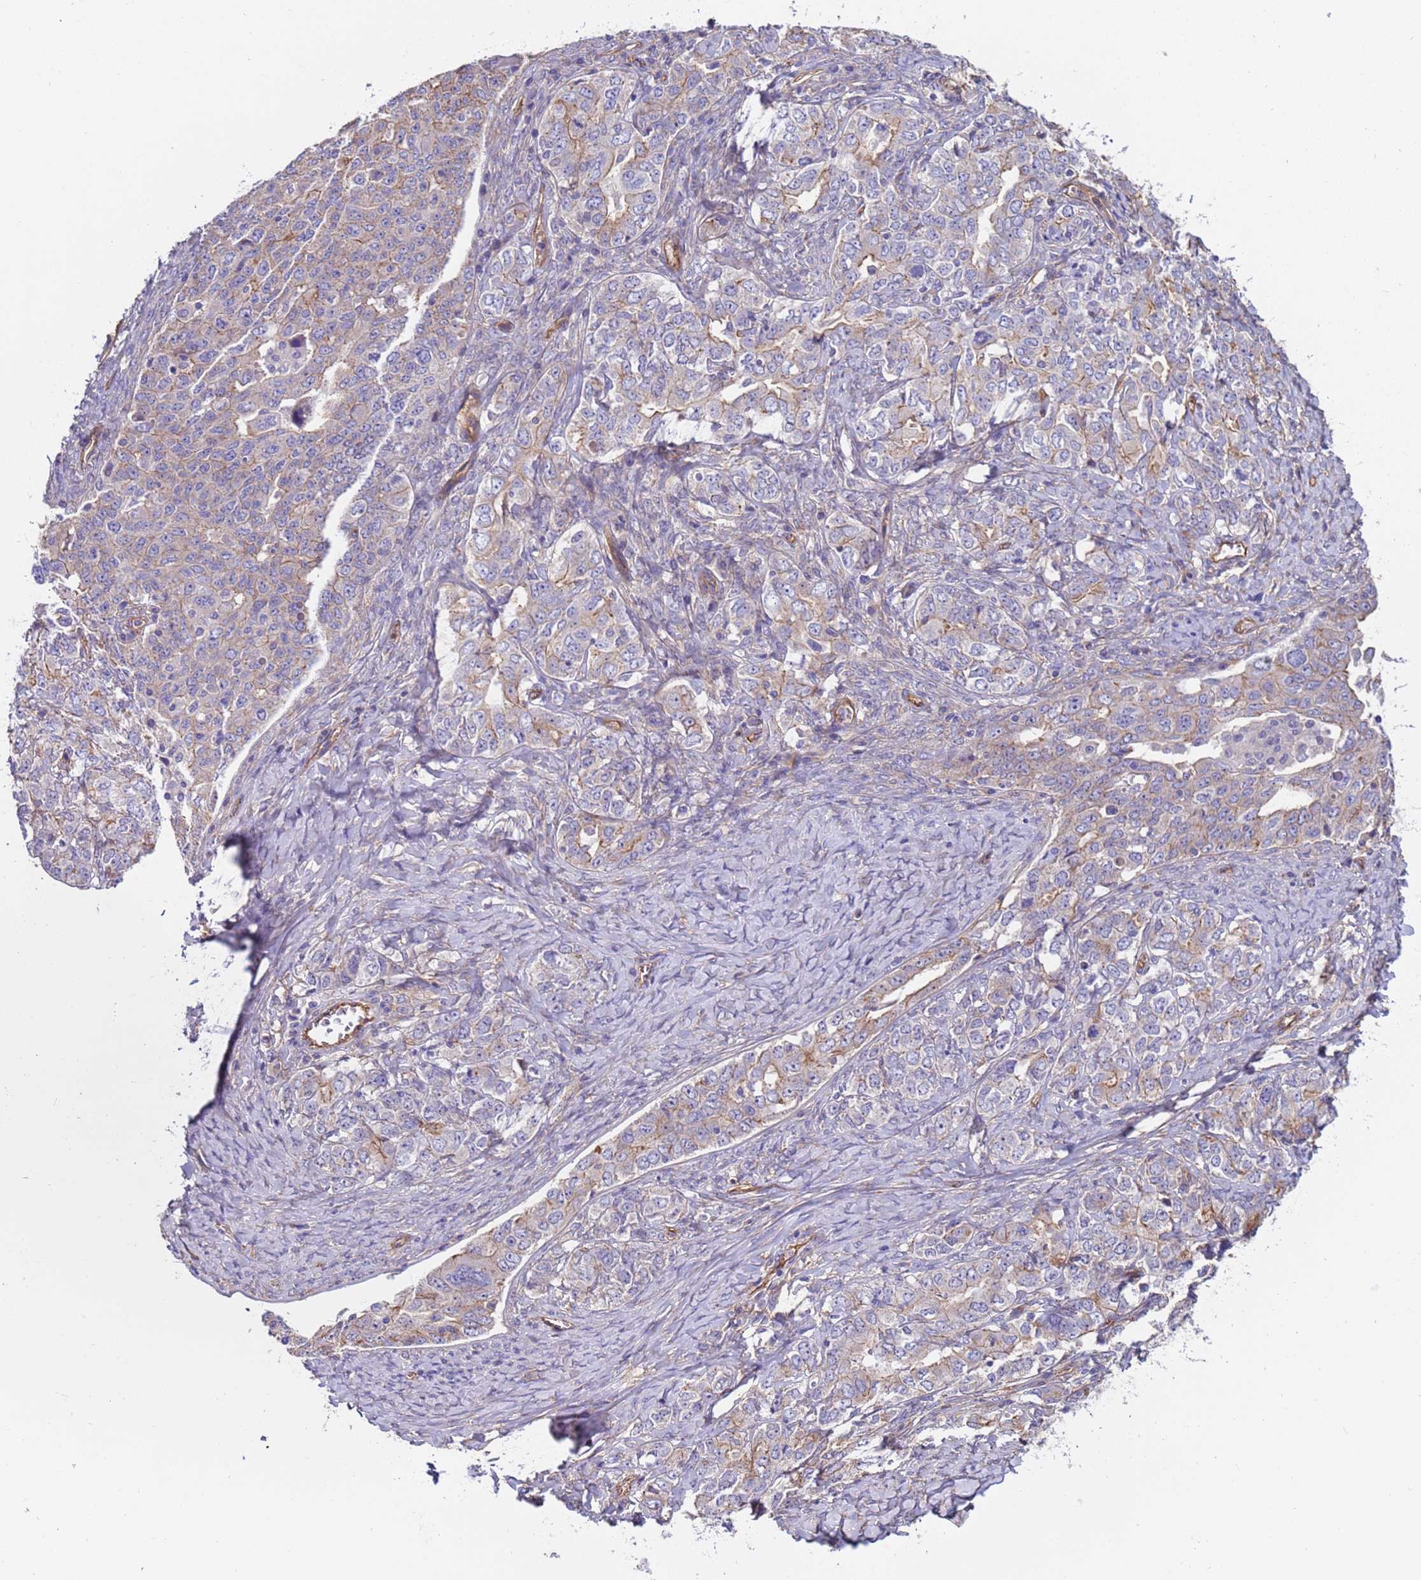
{"staining": {"intensity": "moderate", "quantity": "25%-75%", "location": "cytoplasmic/membranous"}, "tissue": "ovarian cancer", "cell_type": "Tumor cells", "image_type": "cancer", "snomed": [{"axis": "morphology", "description": "Carcinoma, endometroid"}, {"axis": "topography", "description": "Ovary"}], "caption": "Immunohistochemical staining of human ovarian cancer (endometroid carcinoma) exhibits medium levels of moderate cytoplasmic/membranous protein staining in about 25%-75% of tumor cells.", "gene": "ZNF248", "patient": {"sex": "female", "age": 62}}